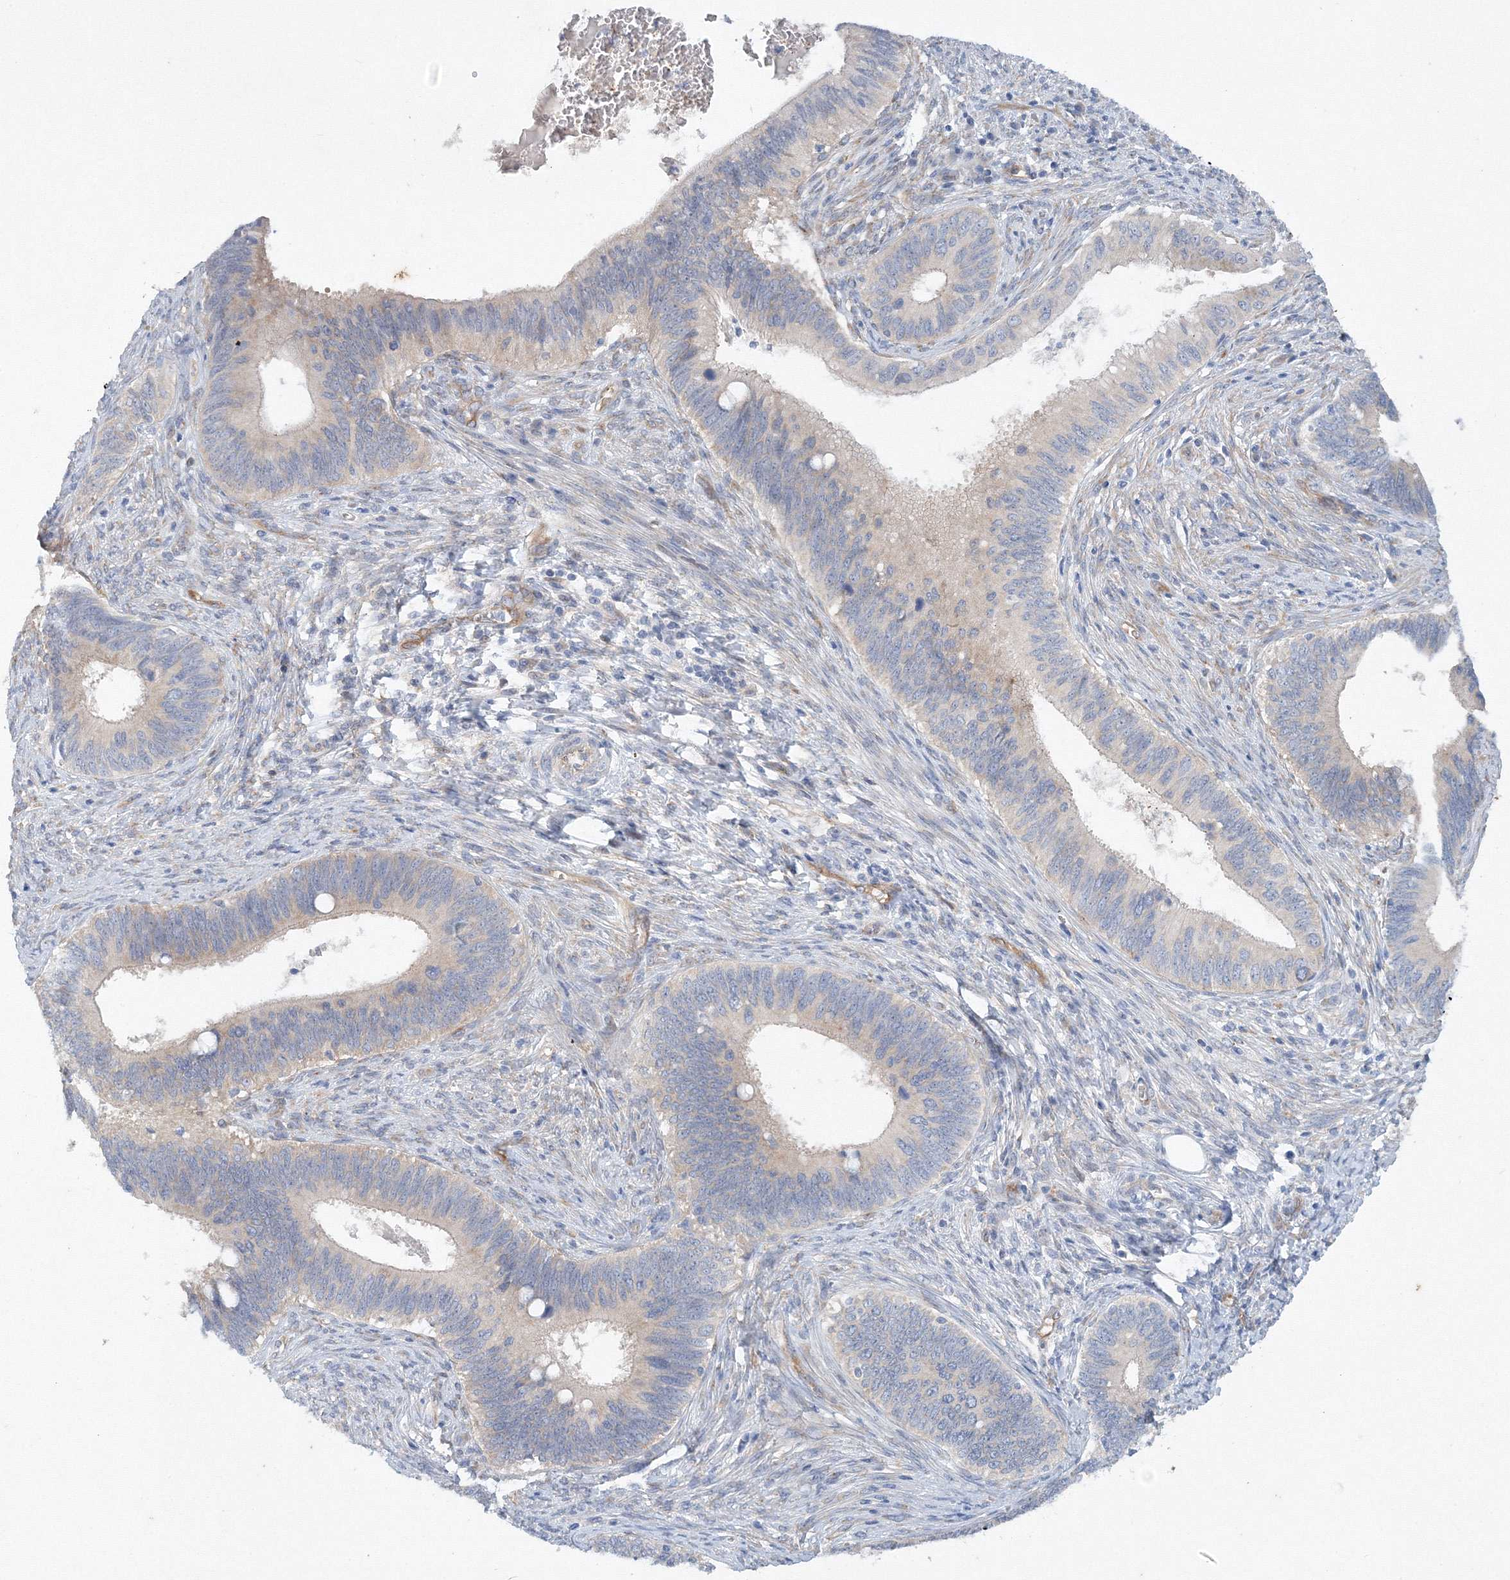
{"staining": {"intensity": "negative", "quantity": "none", "location": "none"}, "tissue": "cervical cancer", "cell_type": "Tumor cells", "image_type": "cancer", "snomed": [{"axis": "morphology", "description": "Adenocarcinoma, NOS"}, {"axis": "topography", "description": "Cervix"}], "caption": "This is an immunohistochemistry (IHC) histopathology image of human cervical adenocarcinoma. There is no expression in tumor cells.", "gene": "TANC1", "patient": {"sex": "female", "age": 42}}